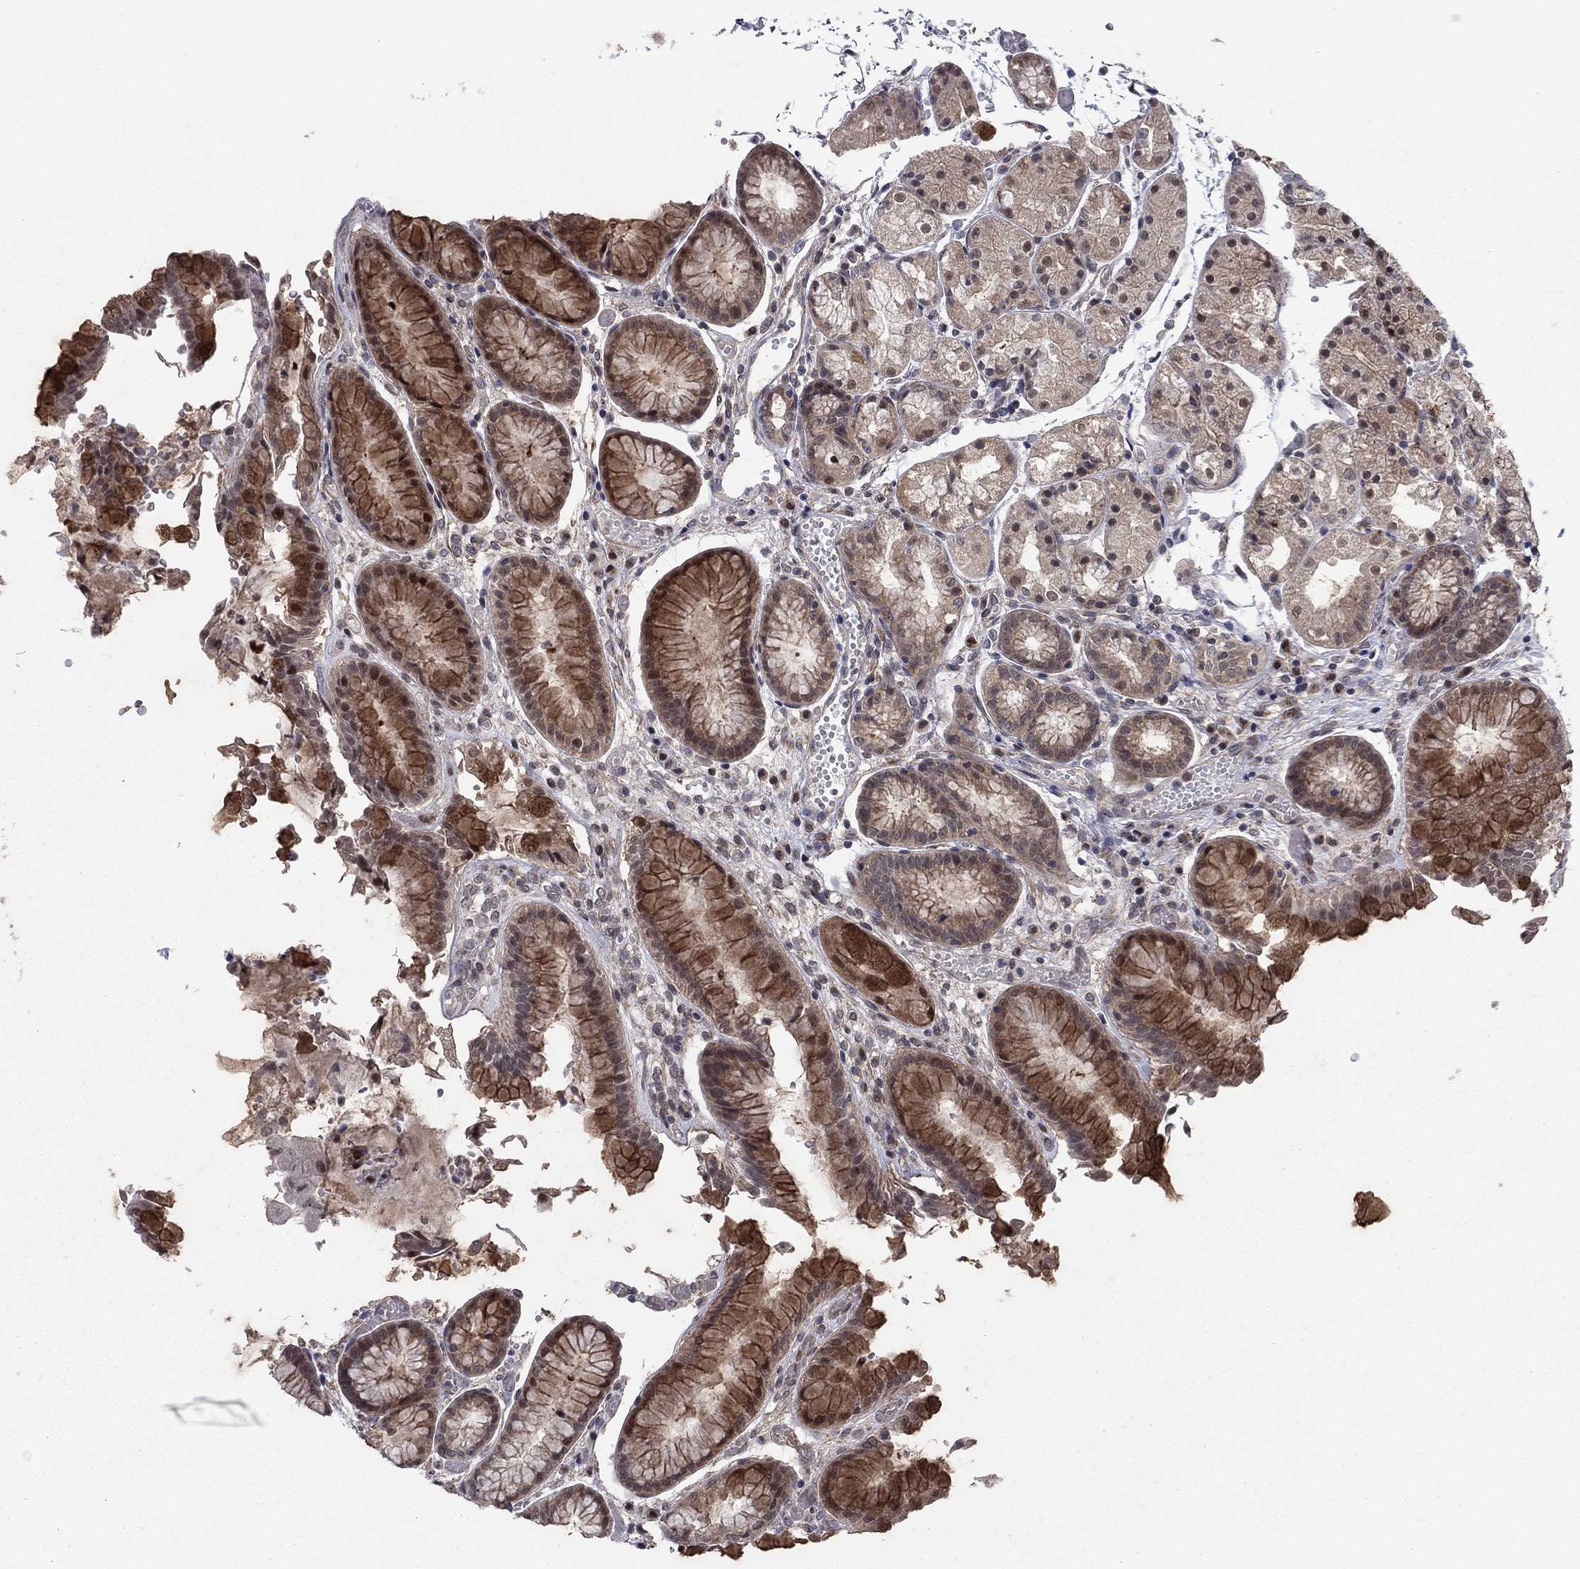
{"staining": {"intensity": "moderate", "quantity": "<25%", "location": "cytoplasmic/membranous,nuclear"}, "tissue": "stomach", "cell_type": "Glandular cells", "image_type": "normal", "snomed": [{"axis": "morphology", "description": "Normal tissue, NOS"}, {"axis": "topography", "description": "Stomach, upper"}], "caption": "Stomach stained with a protein marker reveals moderate staining in glandular cells.", "gene": "PSMC1", "patient": {"sex": "male", "age": 72}}